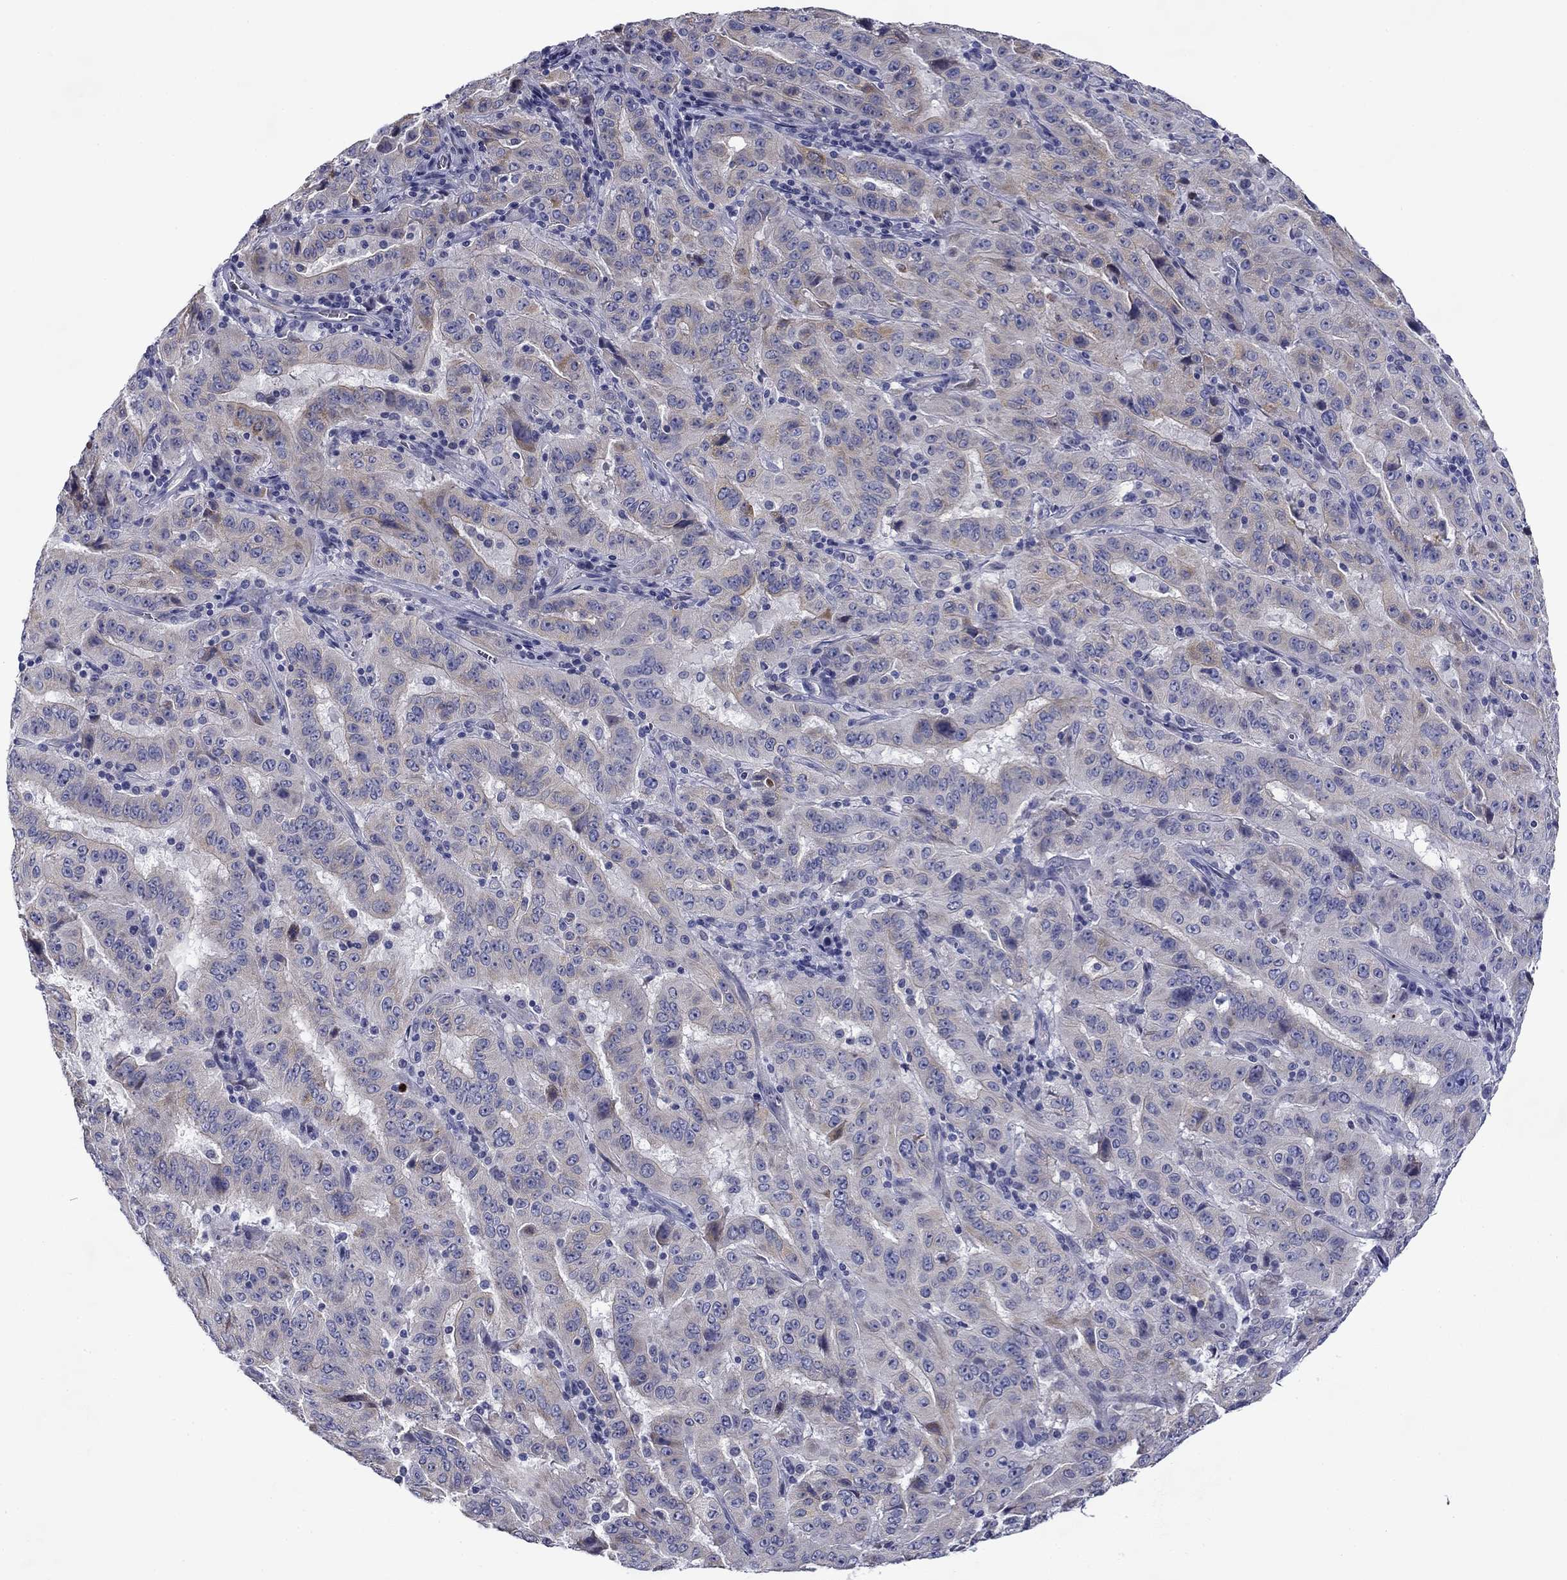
{"staining": {"intensity": "weak", "quantity": "25%-75%", "location": "cytoplasmic/membranous"}, "tissue": "pancreatic cancer", "cell_type": "Tumor cells", "image_type": "cancer", "snomed": [{"axis": "morphology", "description": "Adenocarcinoma, NOS"}, {"axis": "topography", "description": "Pancreas"}], "caption": "Pancreatic adenocarcinoma tissue displays weak cytoplasmic/membranous expression in approximately 25%-75% of tumor cells", "gene": "SPATA7", "patient": {"sex": "male", "age": 63}}